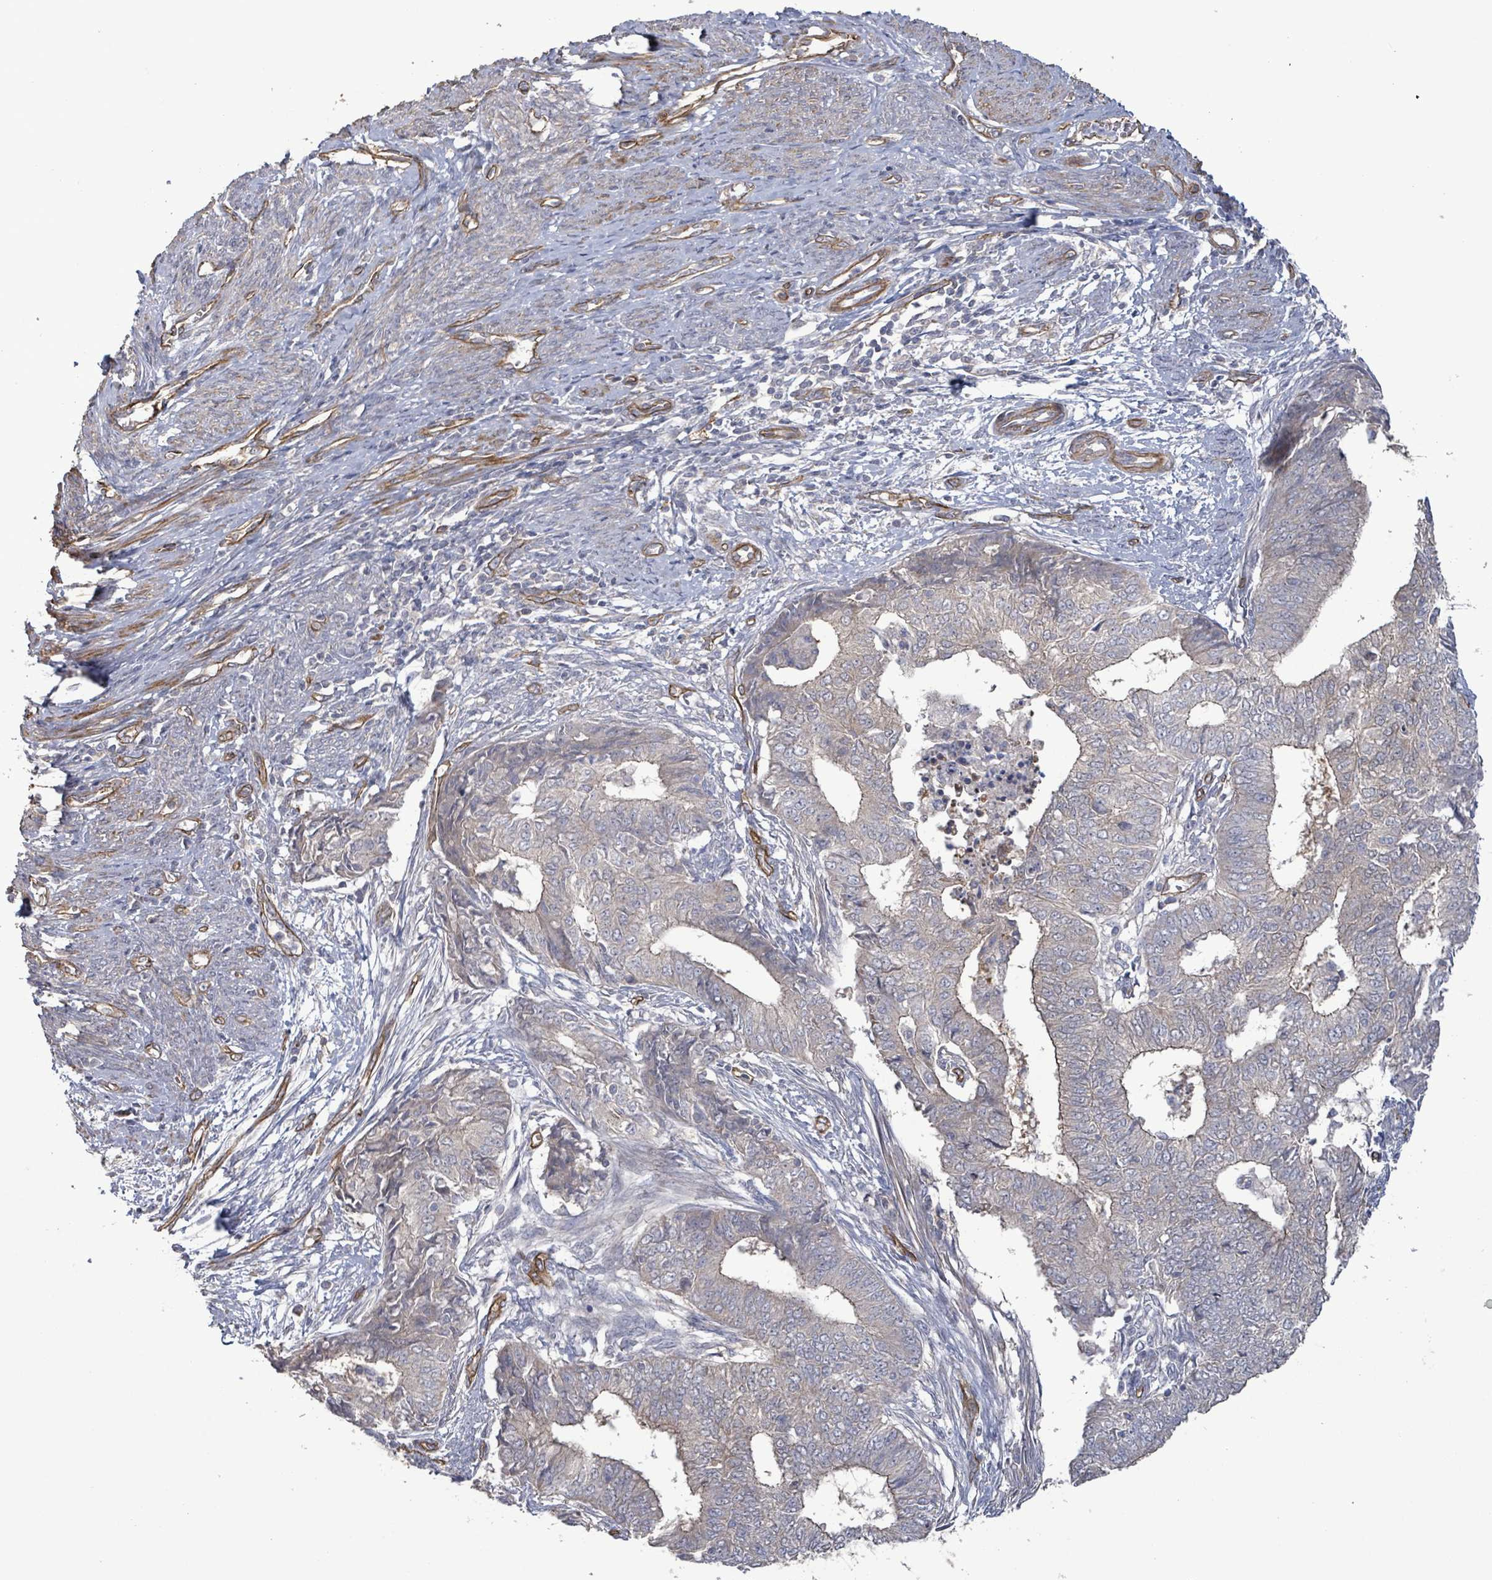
{"staining": {"intensity": "weak", "quantity": "<25%", "location": "cytoplasmic/membranous"}, "tissue": "endometrial cancer", "cell_type": "Tumor cells", "image_type": "cancer", "snomed": [{"axis": "morphology", "description": "Adenocarcinoma, NOS"}, {"axis": "topography", "description": "Endometrium"}], "caption": "Immunohistochemistry histopathology image of neoplastic tissue: human endometrial cancer (adenocarcinoma) stained with DAB (3,3'-diaminobenzidine) reveals no significant protein positivity in tumor cells.", "gene": "KANK3", "patient": {"sex": "female", "age": 62}}